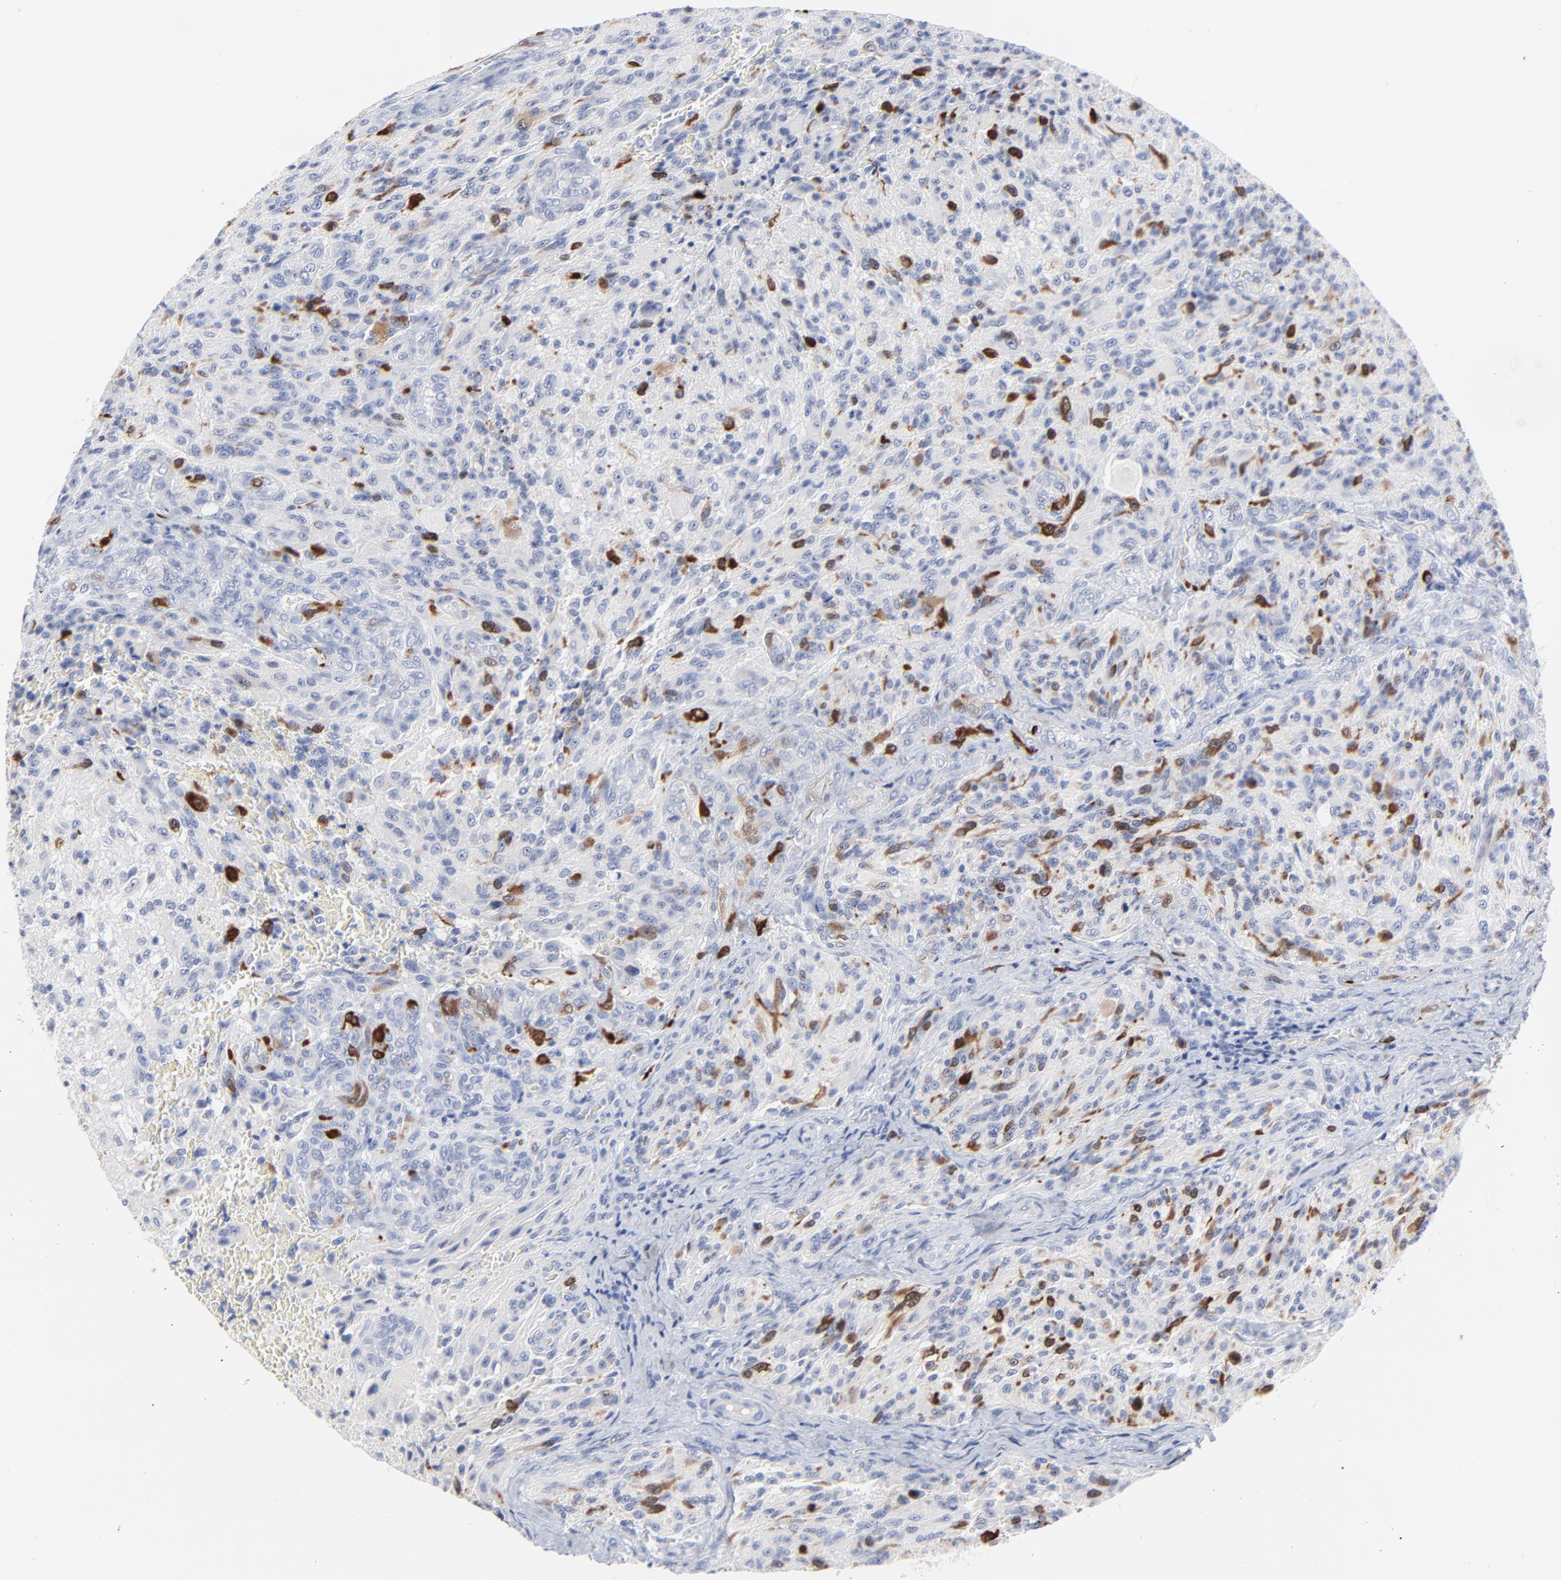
{"staining": {"intensity": "strong", "quantity": "<25%", "location": "cytoplasmic/membranous,nuclear"}, "tissue": "glioma", "cell_type": "Tumor cells", "image_type": "cancer", "snomed": [{"axis": "morphology", "description": "Normal tissue, NOS"}, {"axis": "morphology", "description": "Glioma, malignant, High grade"}, {"axis": "topography", "description": "Cerebral cortex"}], "caption": "Brown immunohistochemical staining in malignant glioma (high-grade) displays strong cytoplasmic/membranous and nuclear staining in approximately <25% of tumor cells. The protein of interest is stained brown, and the nuclei are stained in blue (DAB (3,3'-diaminobenzidine) IHC with brightfield microscopy, high magnification).", "gene": "CDK1", "patient": {"sex": "male", "age": 56}}